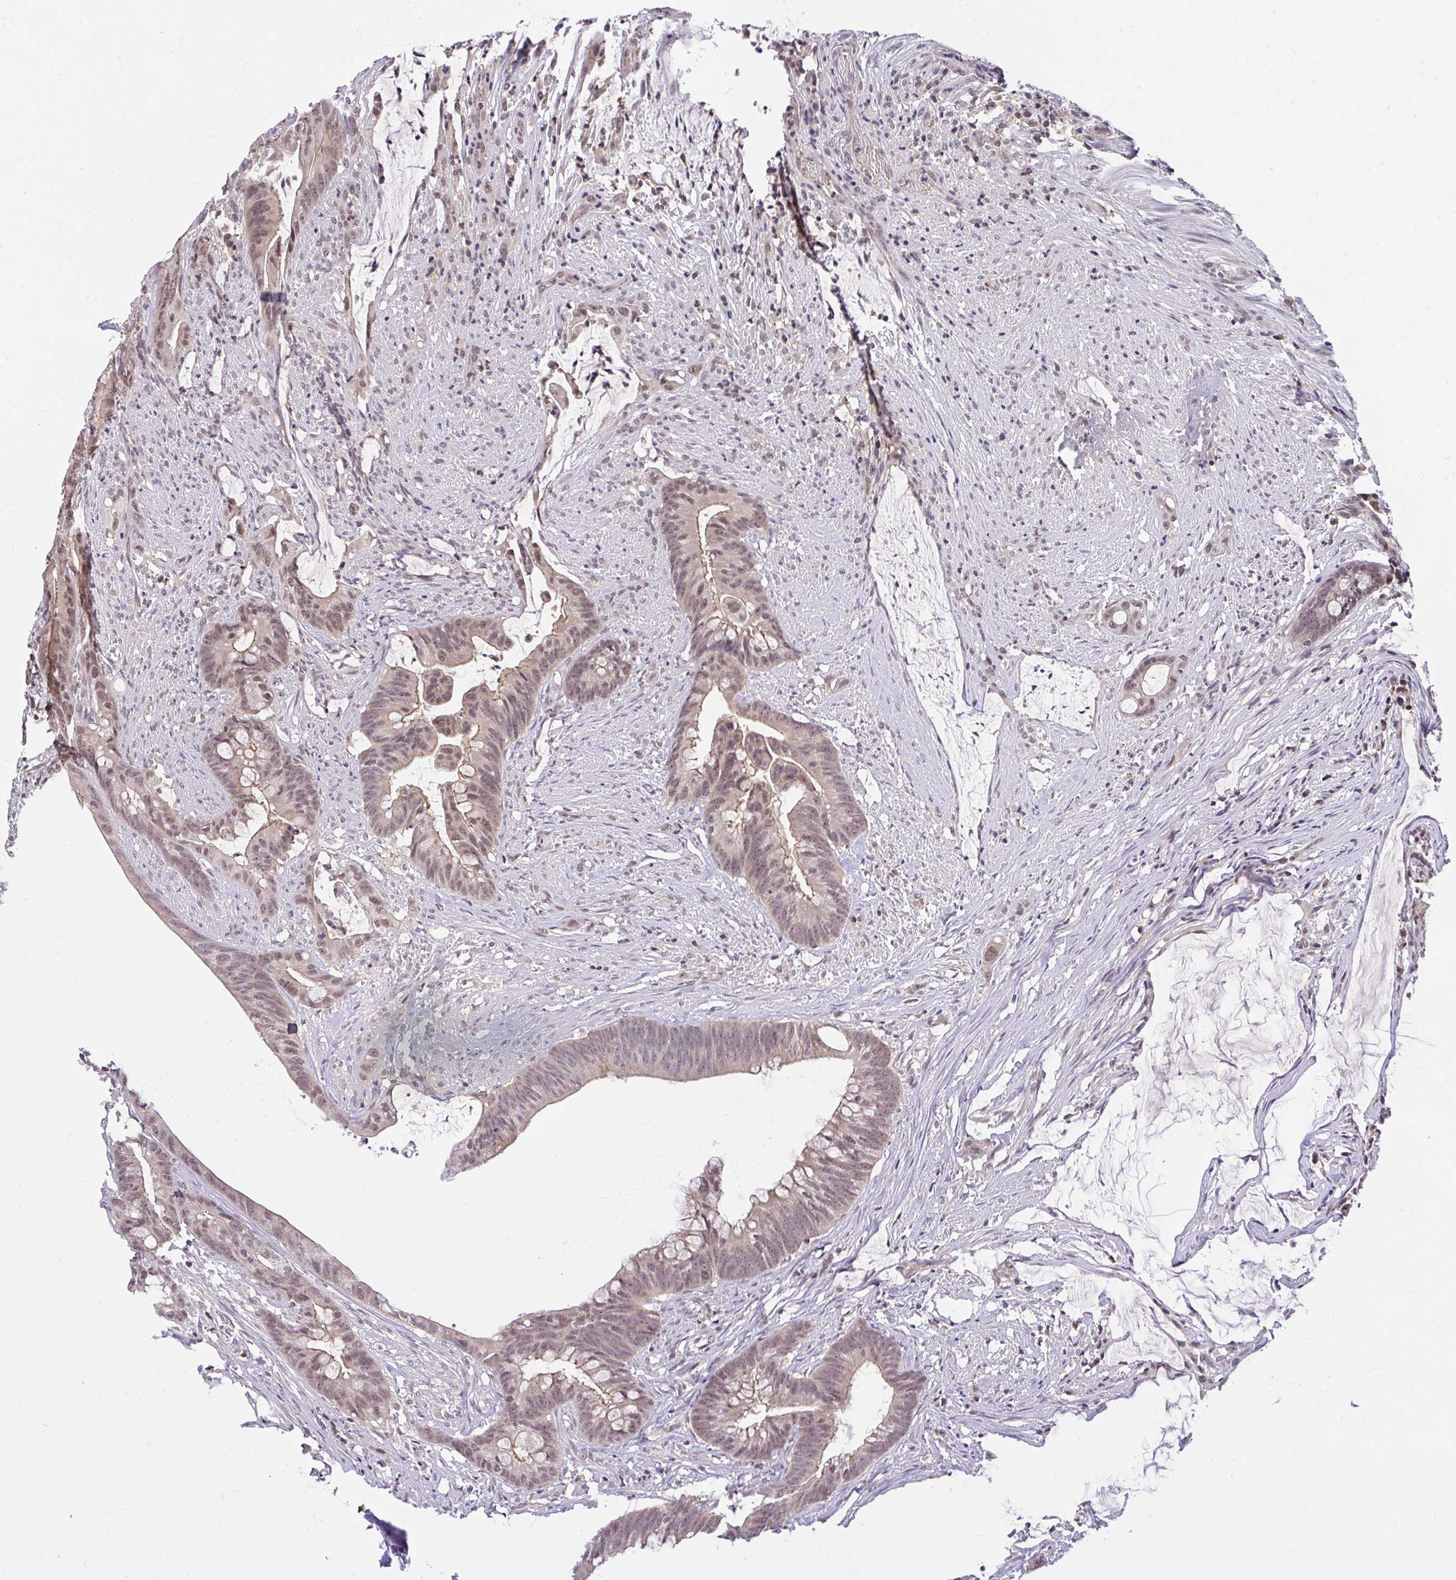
{"staining": {"intensity": "weak", "quantity": ">75%", "location": "nuclear"}, "tissue": "colorectal cancer", "cell_type": "Tumor cells", "image_type": "cancer", "snomed": [{"axis": "morphology", "description": "Adenocarcinoma, NOS"}, {"axis": "topography", "description": "Colon"}], "caption": "IHC of colorectal cancer demonstrates low levels of weak nuclear staining in about >75% of tumor cells.", "gene": "PPP1CA", "patient": {"sex": "male", "age": 62}}